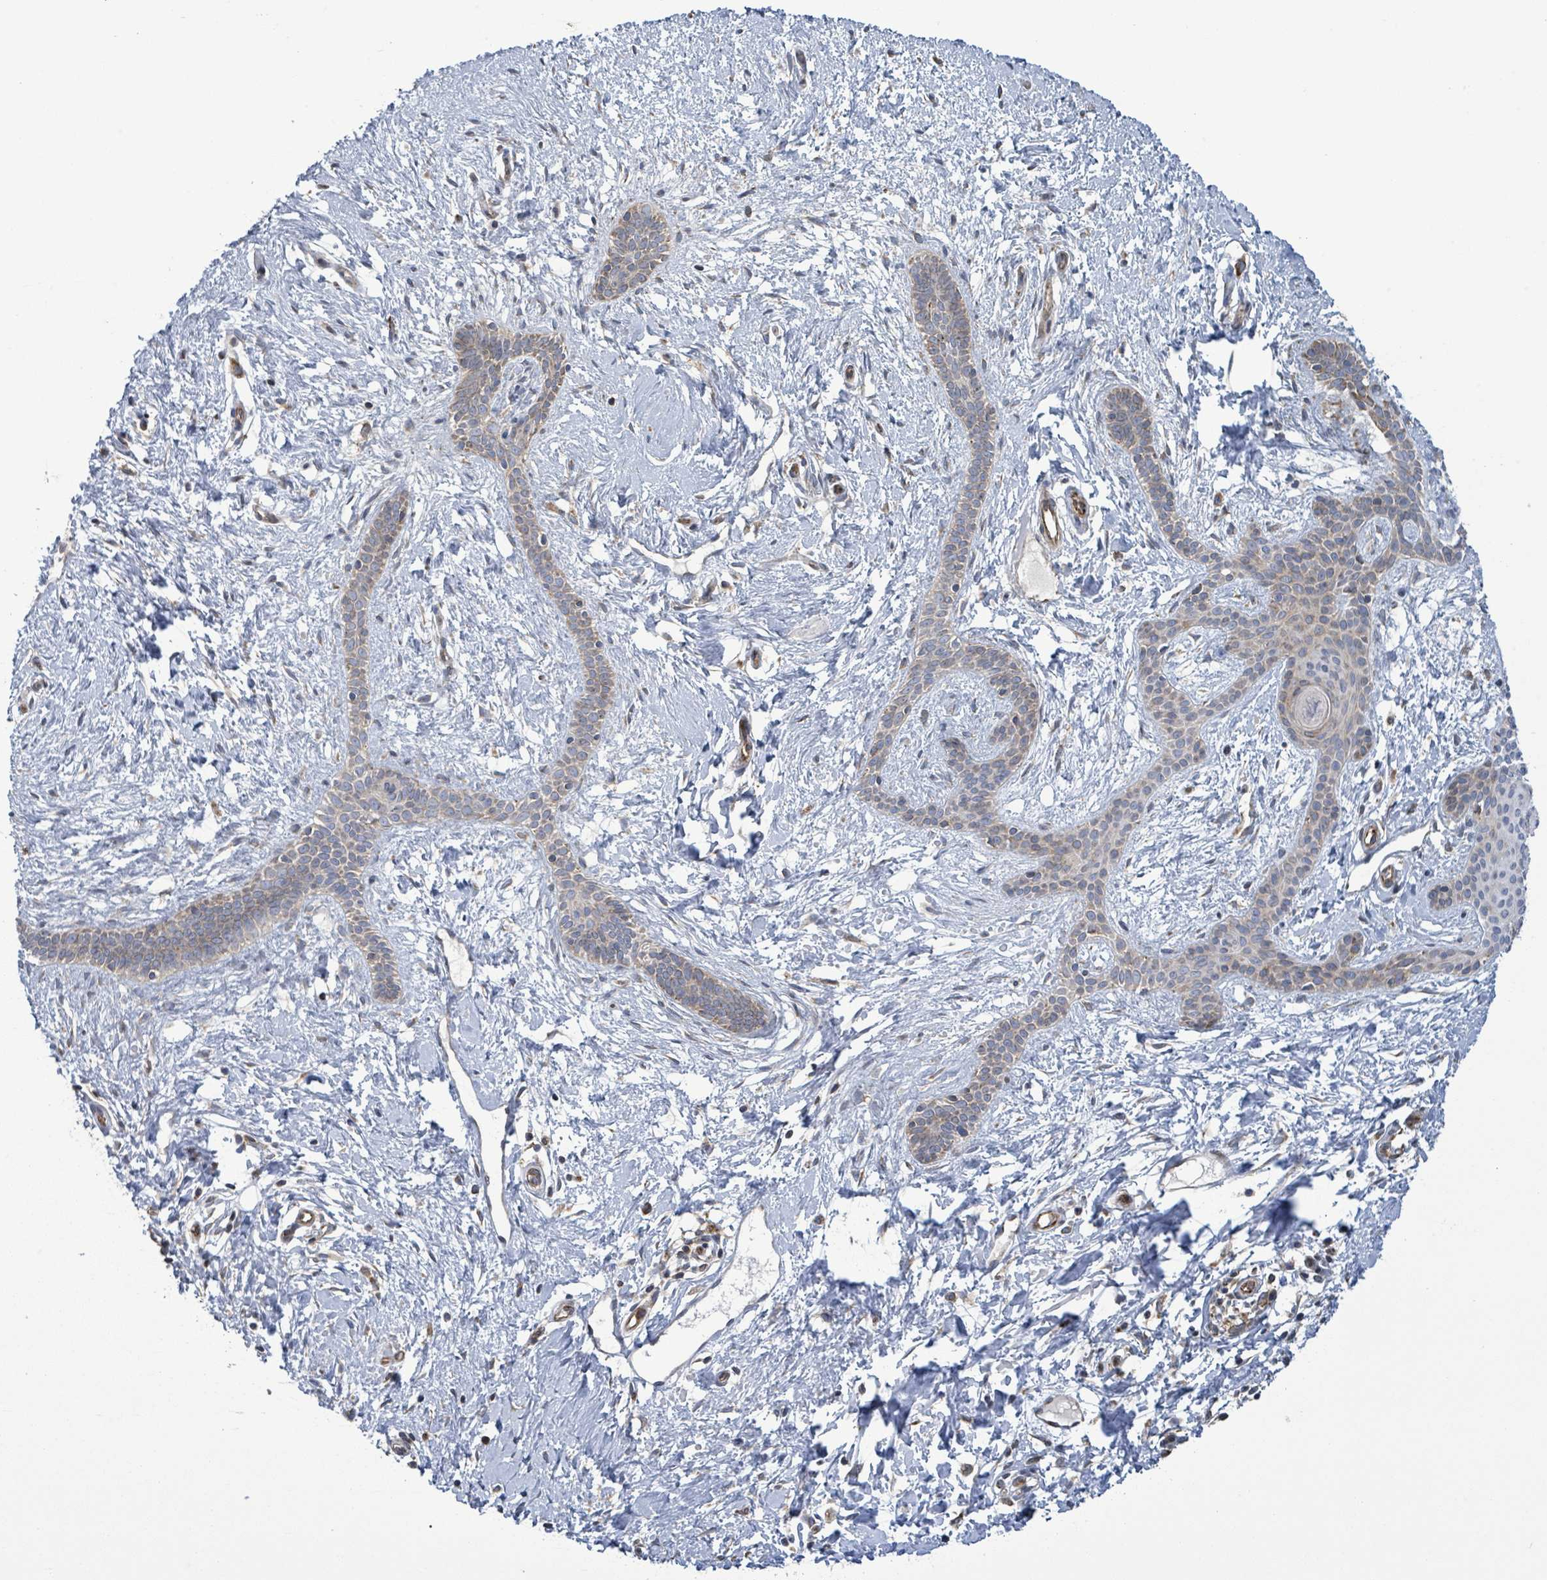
{"staining": {"intensity": "weak", "quantity": "25%-75%", "location": "cytoplasmic/membranous"}, "tissue": "skin cancer", "cell_type": "Tumor cells", "image_type": "cancer", "snomed": [{"axis": "morphology", "description": "Basal cell carcinoma"}, {"axis": "topography", "description": "Skin"}], "caption": "An immunohistochemistry (IHC) histopathology image of neoplastic tissue is shown. Protein staining in brown labels weak cytoplasmic/membranous positivity in skin basal cell carcinoma within tumor cells.", "gene": "NOMO1", "patient": {"sex": "male", "age": 78}}